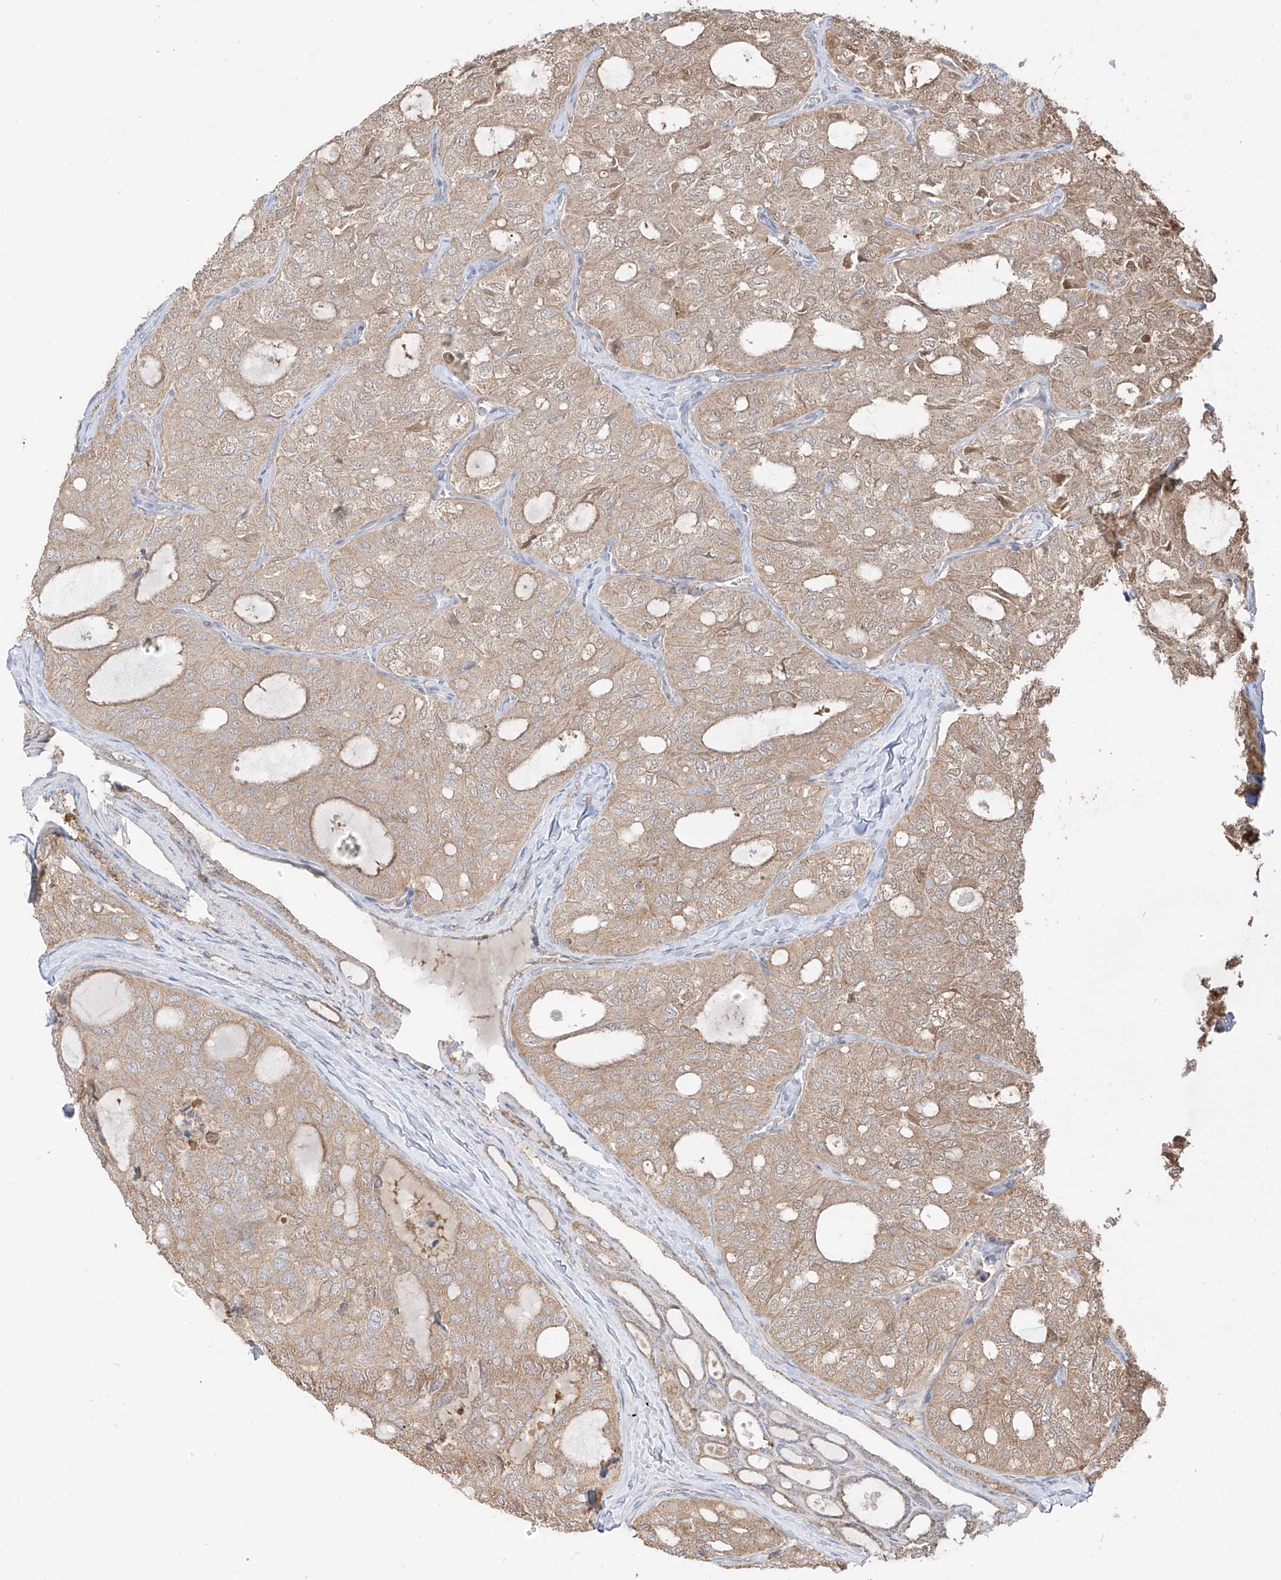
{"staining": {"intensity": "moderate", "quantity": ">75%", "location": "cytoplasmic/membranous"}, "tissue": "thyroid cancer", "cell_type": "Tumor cells", "image_type": "cancer", "snomed": [{"axis": "morphology", "description": "Follicular adenoma carcinoma, NOS"}, {"axis": "topography", "description": "Thyroid gland"}], "caption": "IHC image of human thyroid follicular adenoma carcinoma stained for a protein (brown), which shows medium levels of moderate cytoplasmic/membranous expression in about >75% of tumor cells.", "gene": "ETHE1", "patient": {"sex": "male", "age": 75}}